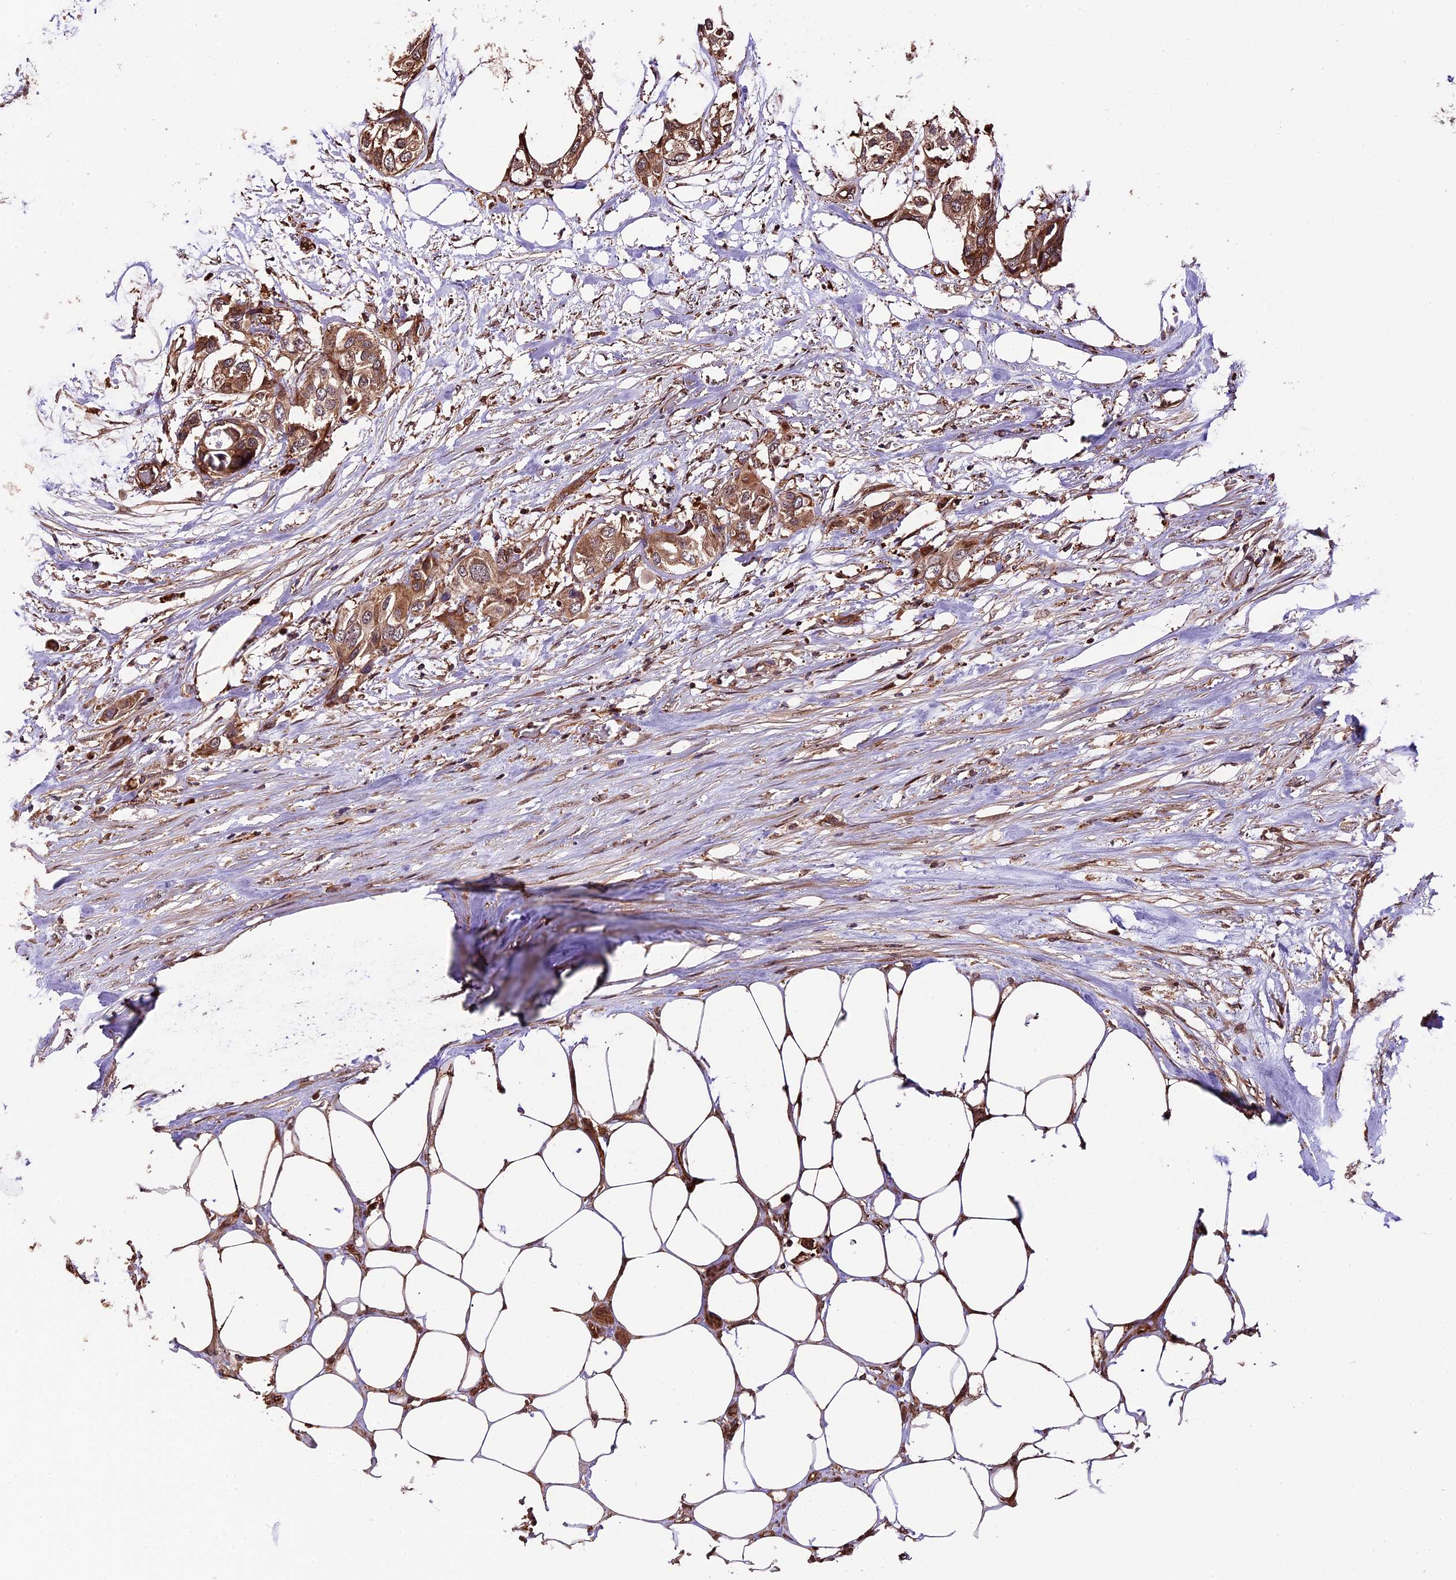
{"staining": {"intensity": "moderate", "quantity": ">75%", "location": "cytoplasmic/membranous"}, "tissue": "urothelial cancer", "cell_type": "Tumor cells", "image_type": "cancer", "snomed": [{"axis": "morphology", "description": "Urothelial carcinoma, High grade"}, {"axis": "topography", "description": "Urinary bladder"}], "caption": "High-grade urothelial carcinoma tissue demonstrates moderate cytoplasmic/membranous positivity in about >75% of tumor cells", "gene": "HERPUD1", "patient": {"sex": "male", "age": 64}}